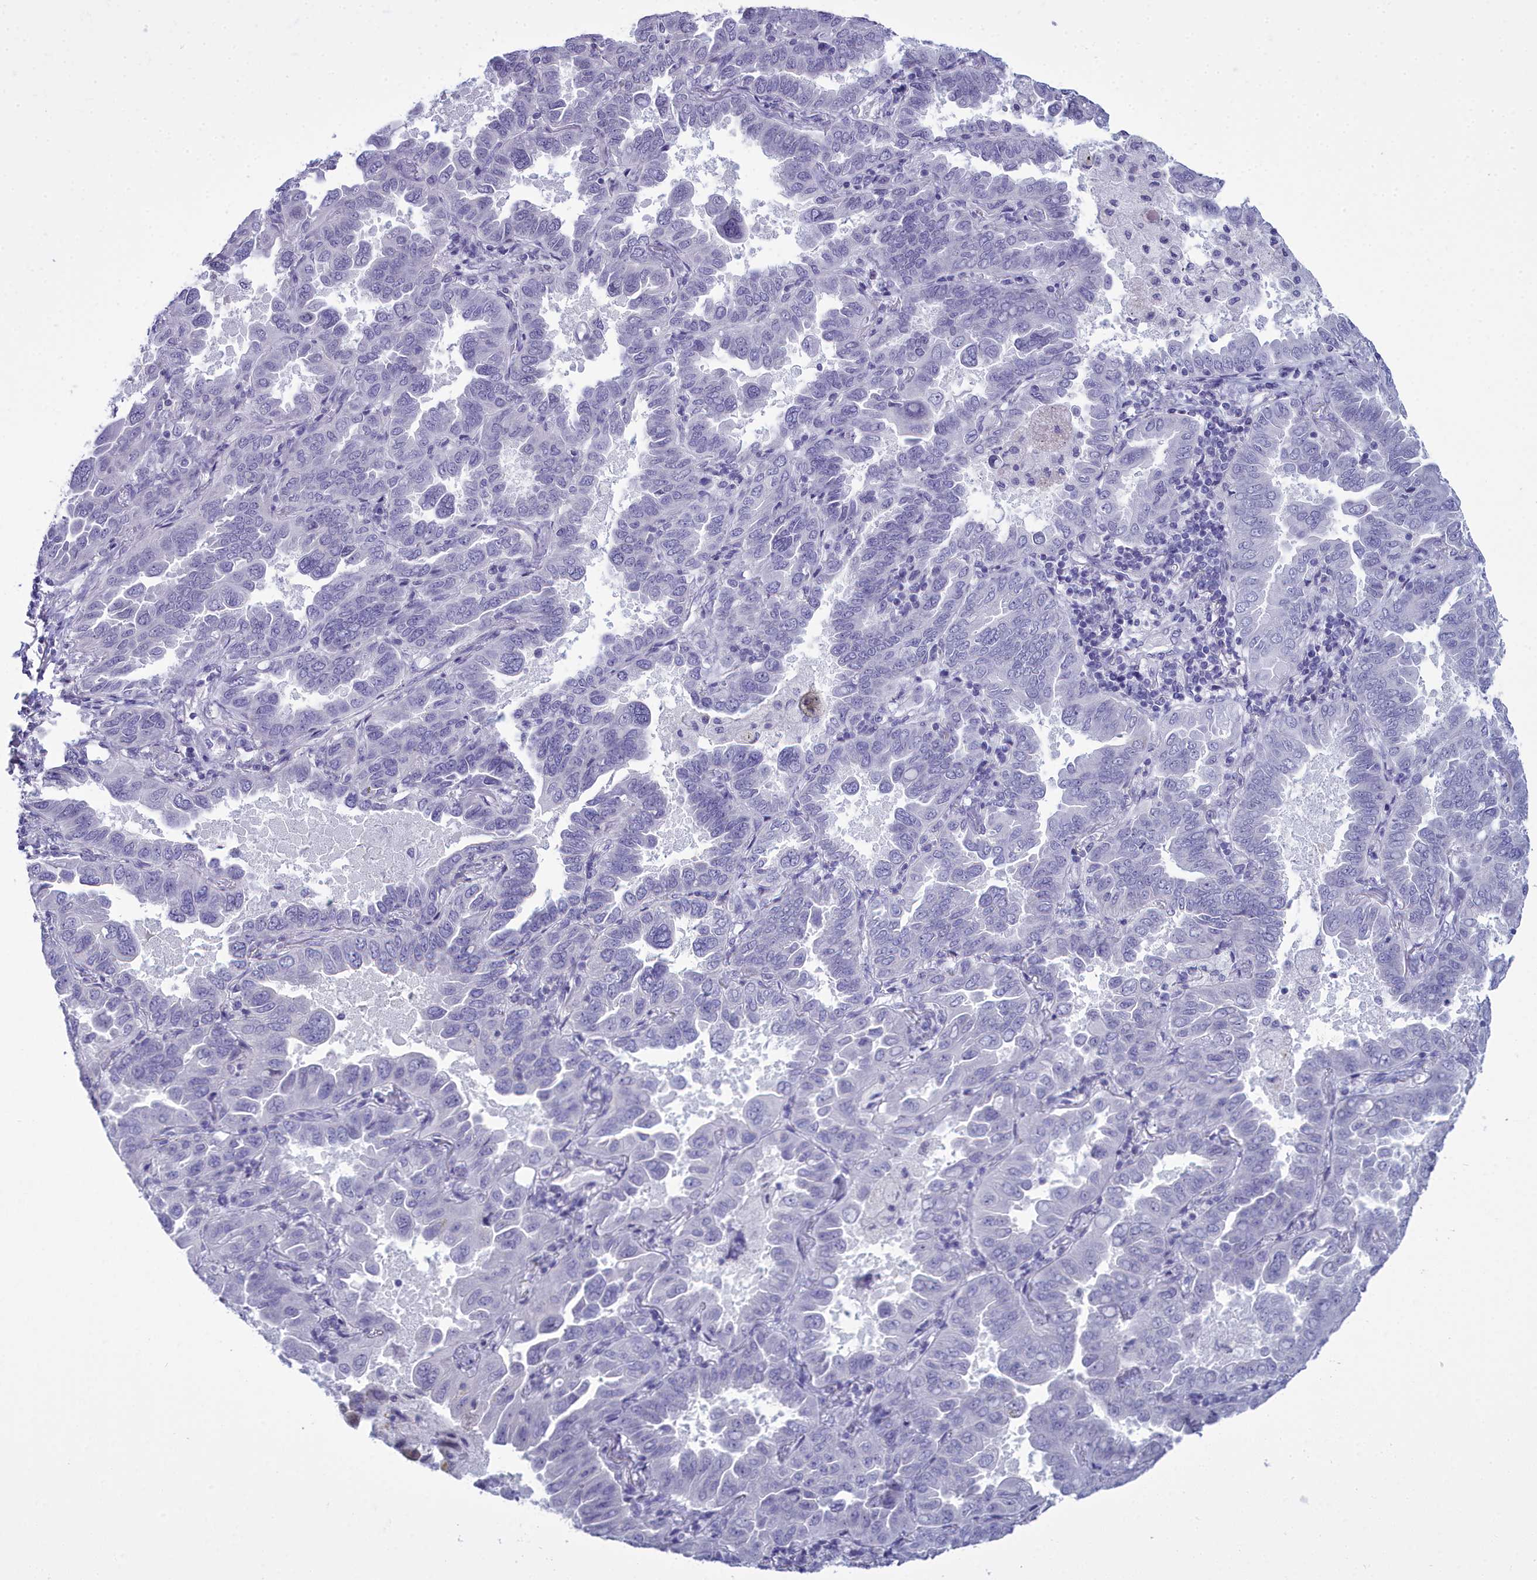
{"staining": {"intensity": "negative", "quantity": "none", "location": "none"}, "tissue": "lung cancer", "cell_type": "Tumor cells", "image_type": "cancer", "snomed": [{"axis": "morphology", "description": "Adenocarcinoma, NOS"}, {"axis": "topography", "description": "Lung"}], "caption": "The photomicrograph displays no staining of tumor cells in lung cancer. The staining was performed using DAB (3,3'-diaminobenzidine) to visualize the protein expression in brown, while the nuclei were stained in blue with hematoxylin (Magnification: 20x).", "gene": "MAP6", "patient": {"sex": "male", "age": 64}}